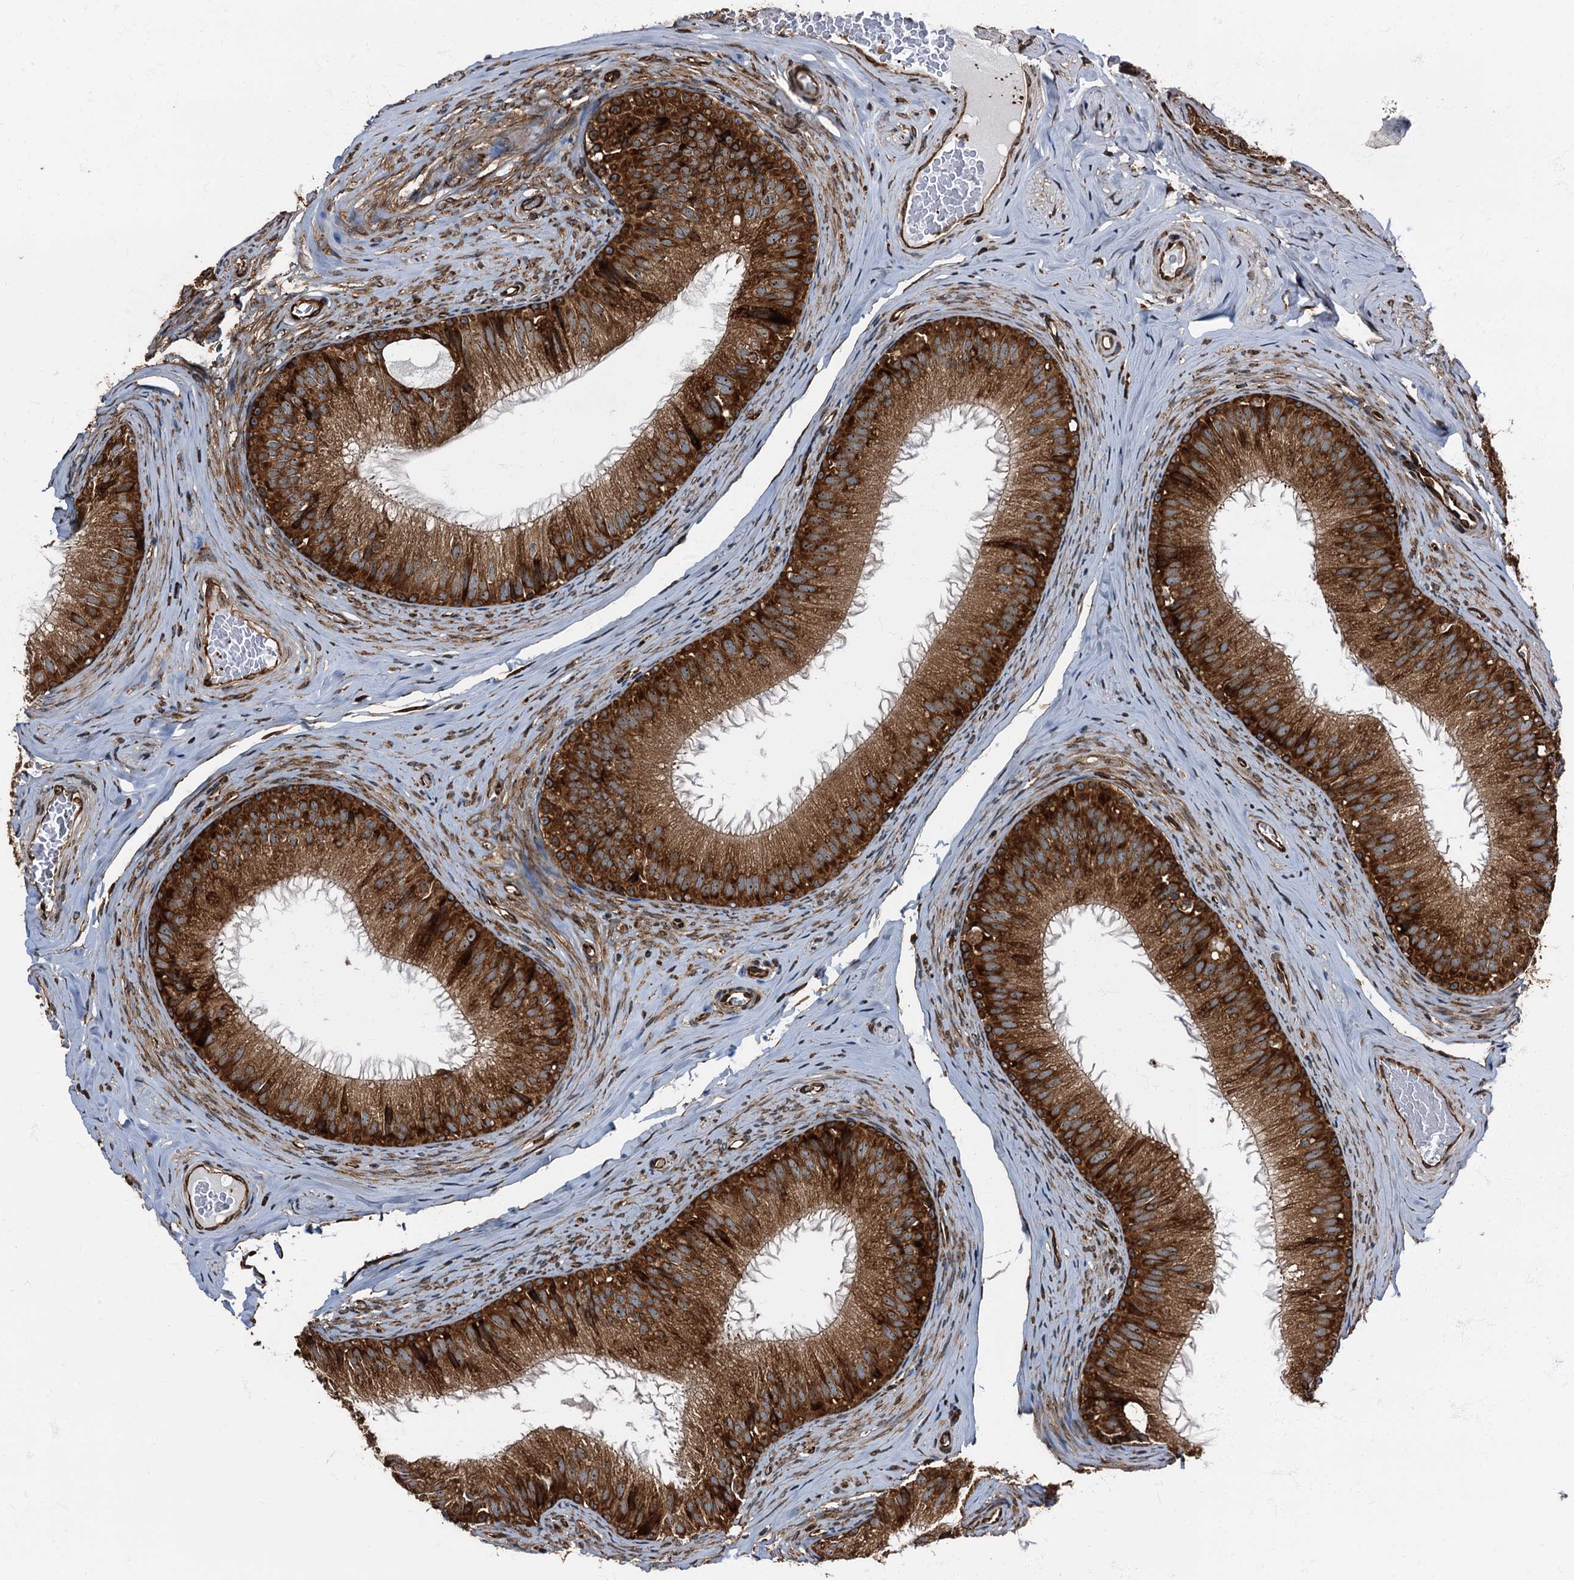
{"staining": {"intensity": "strong", "quantity": ">75%", "location": "cytoplasmic/membranous"}, "tissue": "epididymis", "cell_type": "Glandular cells", "image_type": "normal", "snomed": [{"axis": "morphology", "description": "Normal tissue, NOS"}, {"axis": "topography", "description": "Epididymis"}], "caption": "Benign epididymis exhibits strong cytoplasmic/membranous staining in about >75% of glandular cells, visualized by immunohistochemistry. (DAB (3,3'-diaminobenzidine) IHC with brightfield microscopy, high magnification).", "gene": "ATP2C1", "patient": {"sex": "male", "age": 34}}